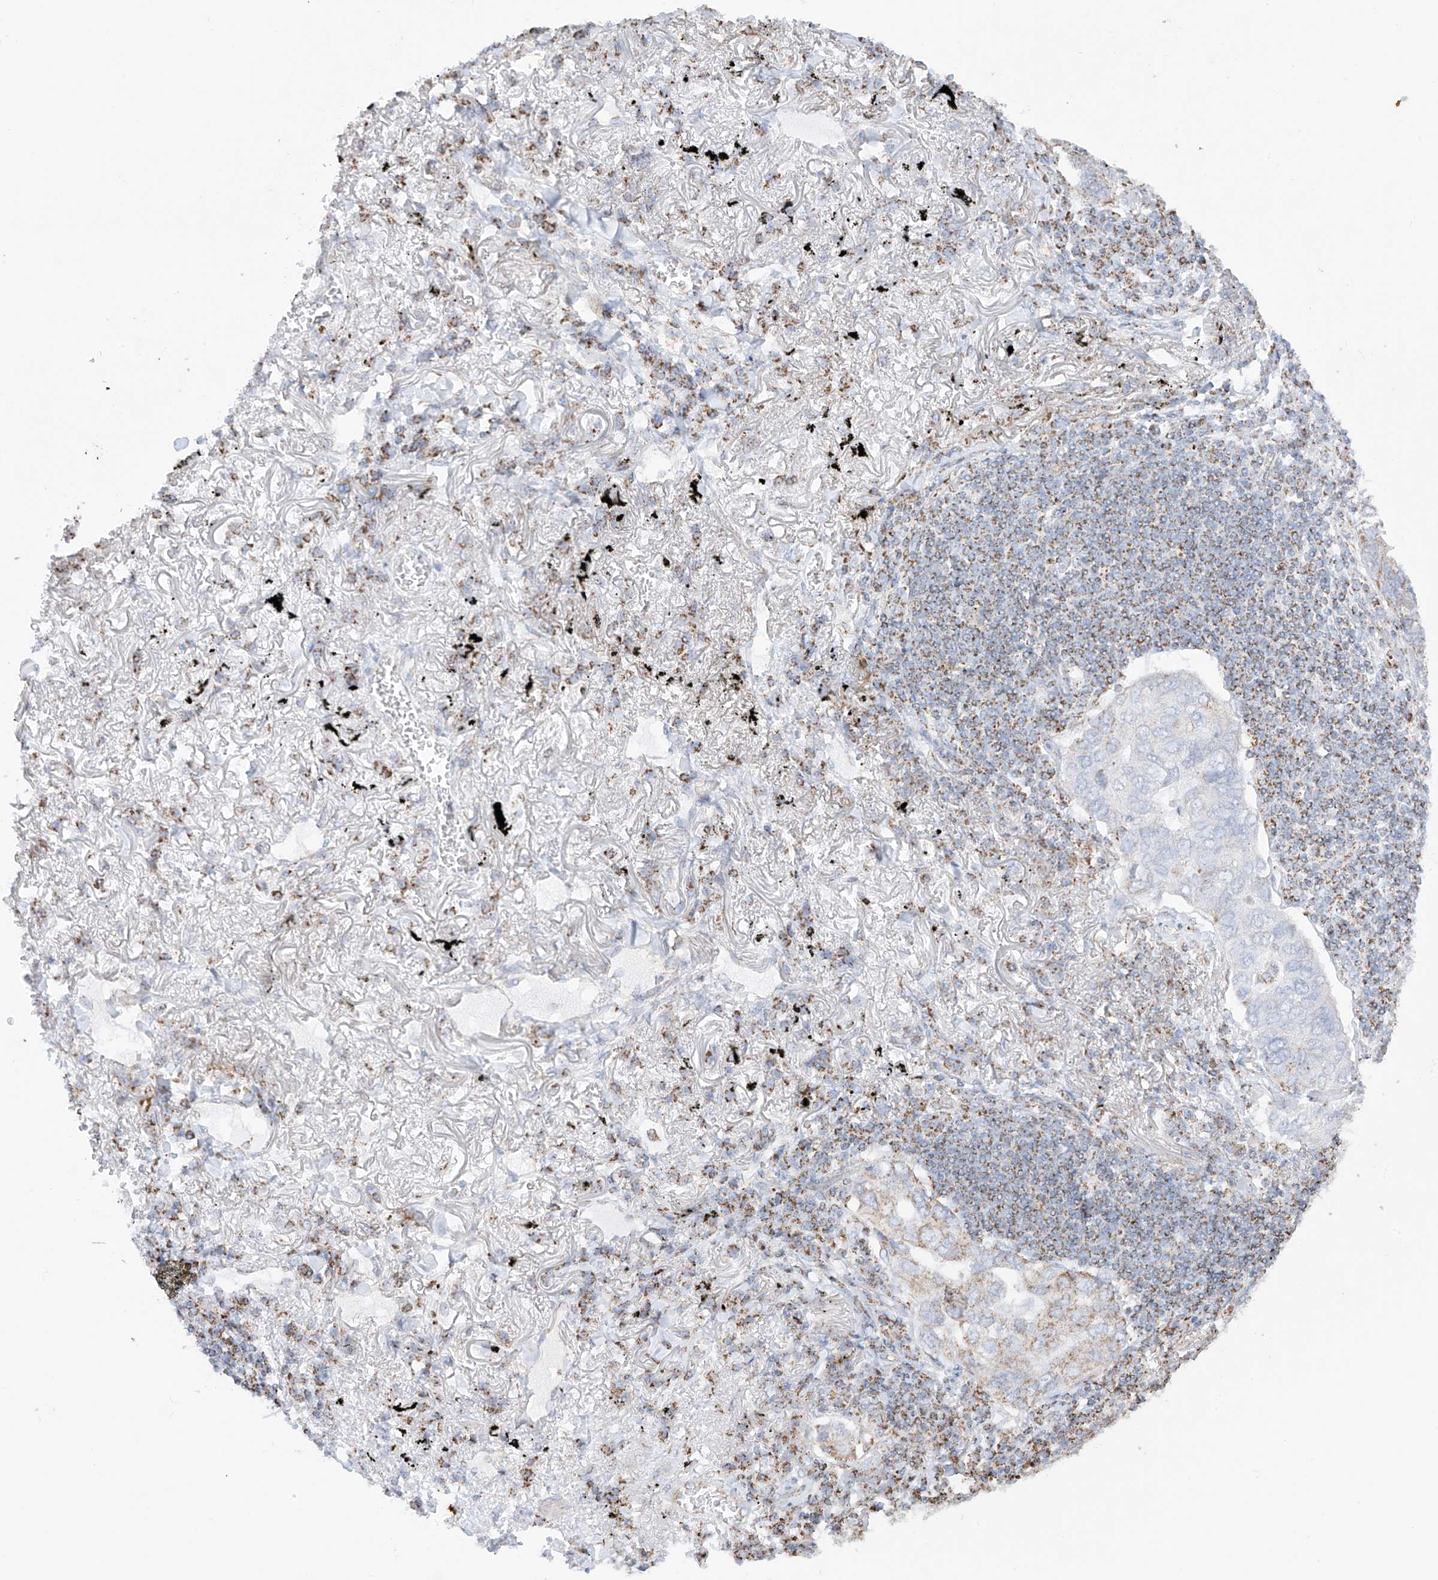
{"staining": {"intensity": "weak", "quantity": "25%-75%", "location": "cytoplasmic/membranous"}, "tissue": "lung cancer", "cell_type": "Tumor cells", "image_type": "cancer", "snomed": [{"axis": "morphology", "description": "Adenocarcinoma, NOS"}, {"axis": "topography", "description": "Lung"}], "caption": "The image displays staining of lung adenocarcinoma, revealing weak cytoplasmic/membranous protein expression (brown color) within tumor cells.", "gene": "XKR3", "patient": {"sex": "male", "age": 65}}